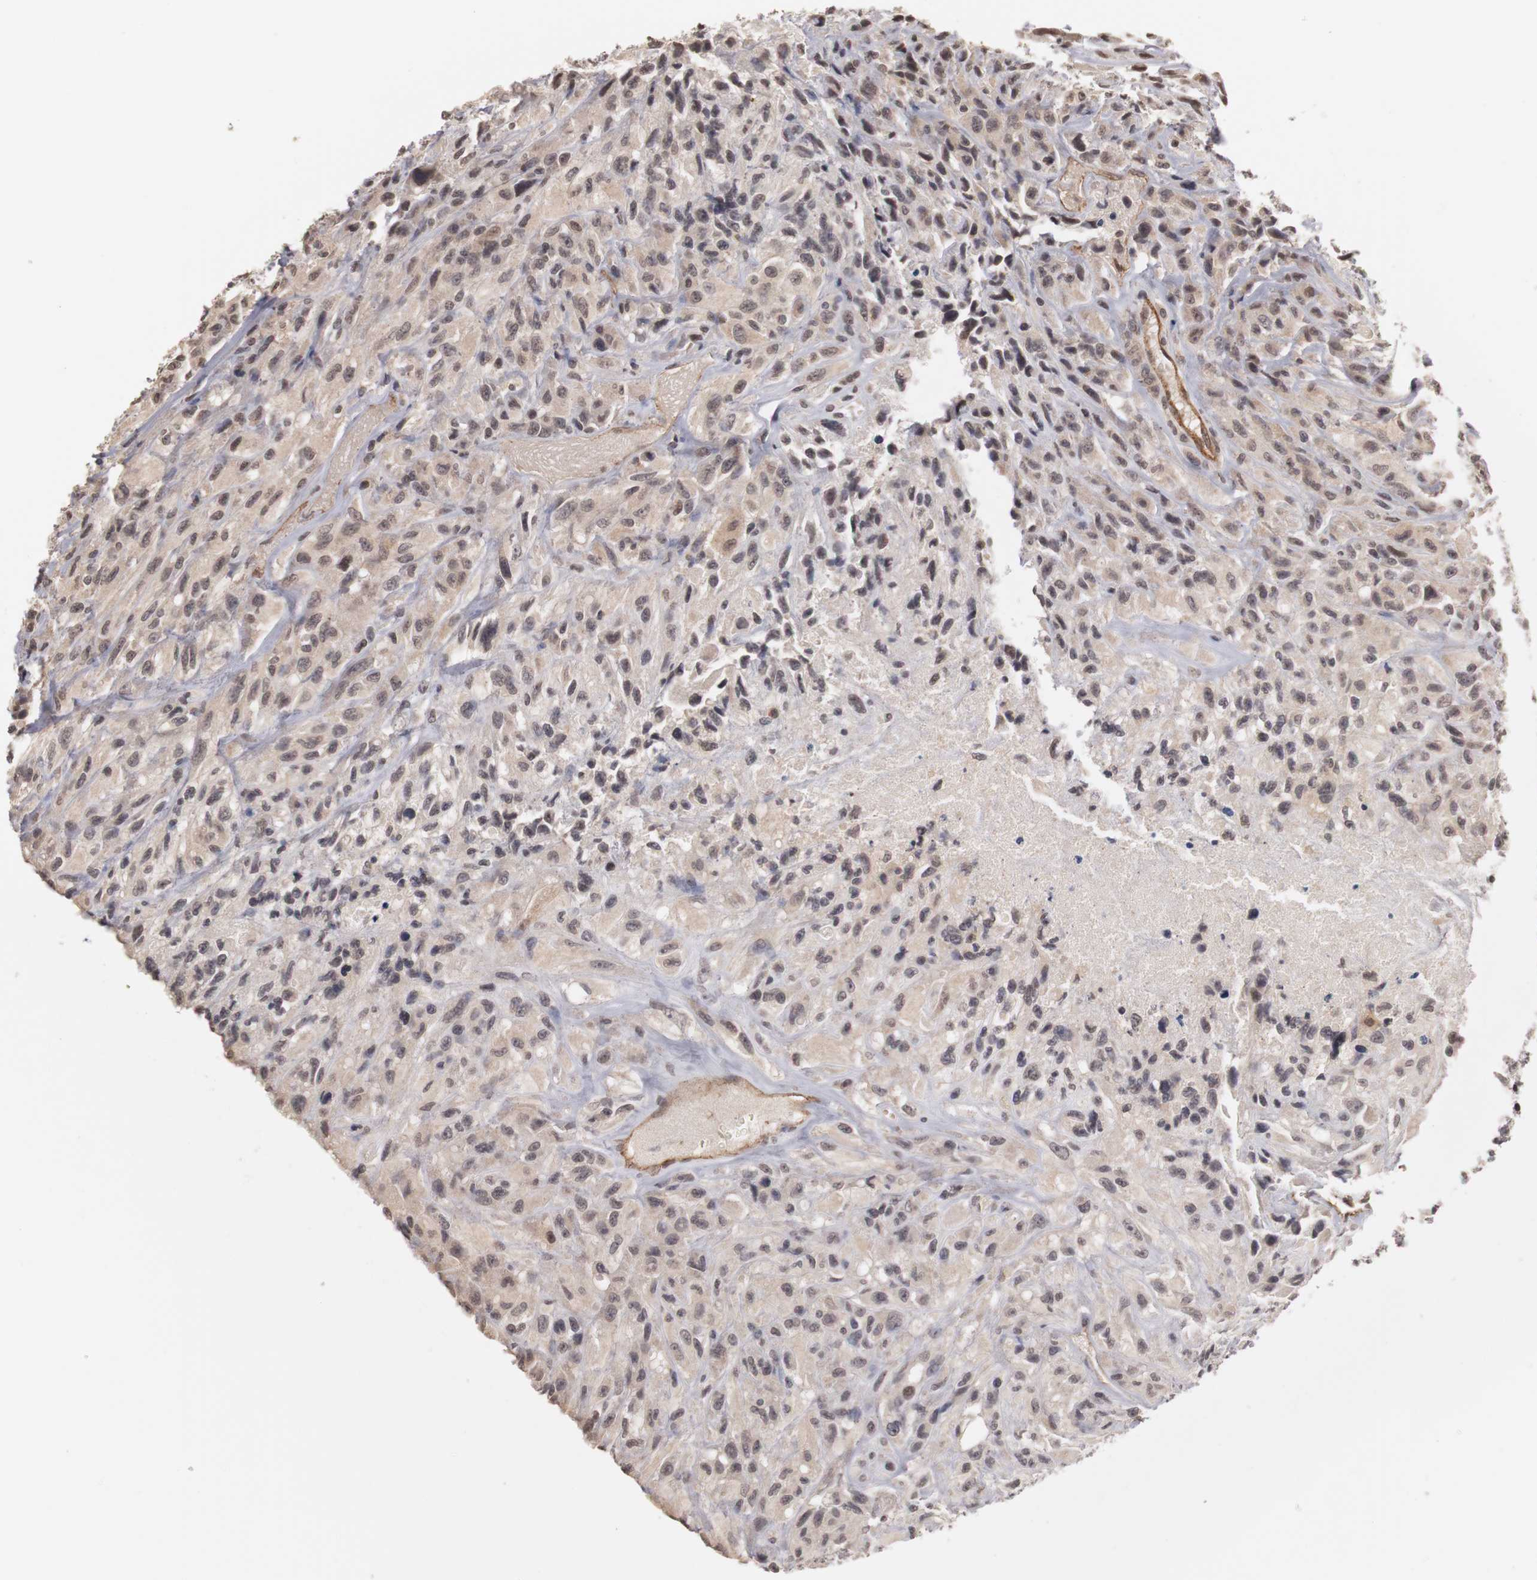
{"staining": {"intensity": "weak", "quantity": "<25%", "location": "cytoplasmic/membranous,nuclear"}, "tissue": "glioma", "cell_type": "Tumor cells", "image_type": "cancer", "snomed": [{"axis": "morphology", "description": "Glioma, malignant, High grade"}, {"axis": "topography", "description": "Brain"}], "caption": "A high-resolution micrograph shows IHC staining of malignant glioma (high-grade), which demonstrates no significant staining in tumor cells. The staining is performed using DAB (3,3'-diaminobenzidine) brown chromogen with nuclei counter-stained in using hematoxylin.", "gene": "PLEKHA1", "patient": {"sex": "male", "age": 48}}